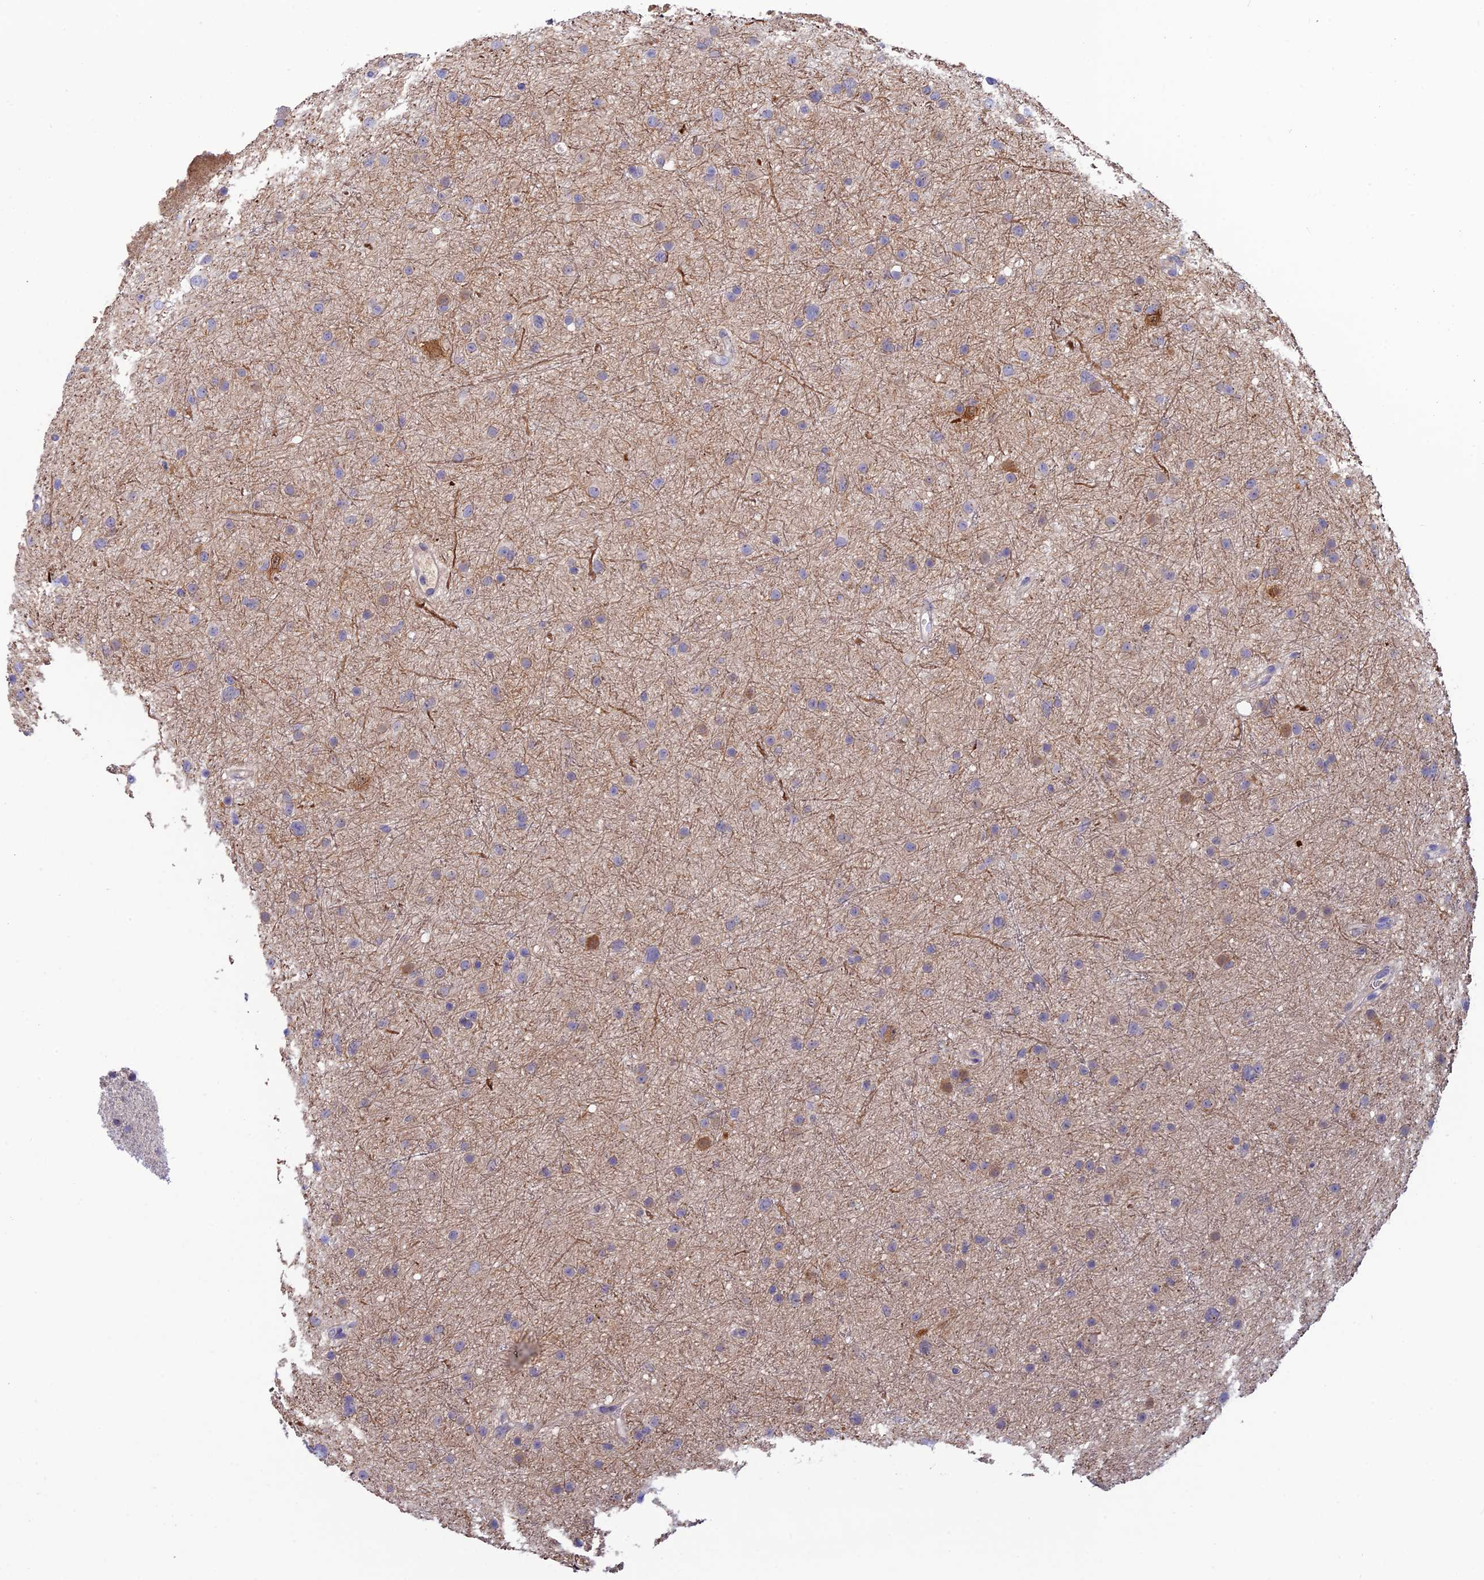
{"staining": {"intensity": "negative", "quantity": "none", "location": "none"}, "tissue": "glioma", "cell_type": "Tumor cells", "image_type": "cancer", "snomed": [{"axis": "morphology", "description": "Glioma, malignant, Low grade"}, {"axis": "topography", "description": "Cerebral cortex"}], "caption": "Immunohistochemistry (IHC) histopathology image of neoplastic tissue: human malignant glioma (low-grade) stained with DAB (3,3'-diaminobenzidine) demonstrates no significant protein staining in tumor cells. The staining is performed using DAB brown chromogen with nuclei counter-stained in using hematoxylin.", "gene": "XPO7", "patient": {"sex": "female", "age": 39}}